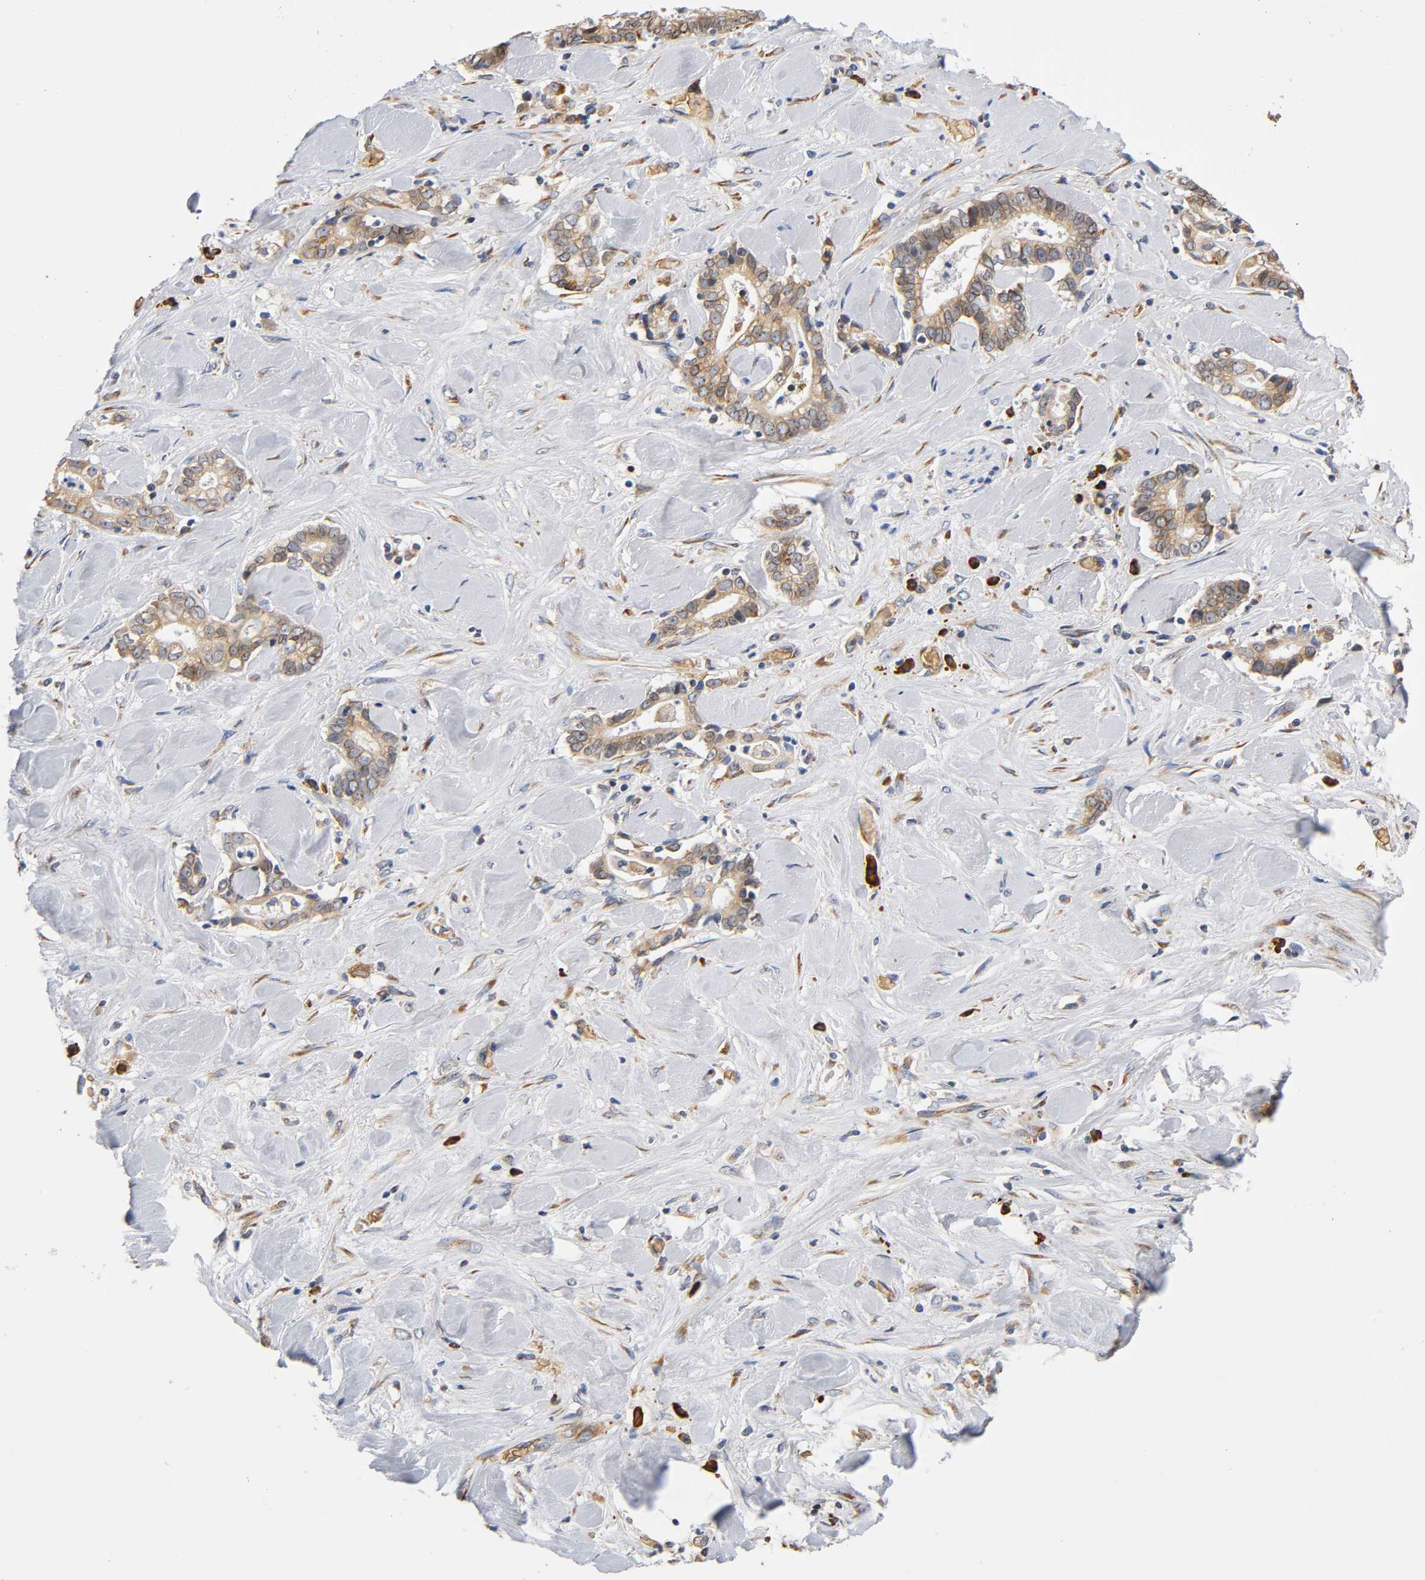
{"staining": {"intensity": "weak", "quantity": ">75%", "location": "cytoplasmic/membranous"}, "tissue": "liver cancer", "cell_type": "Tumor cells", "image_type": "cancer", "snomed": [{"axis": "morphology", "description": "Cholangiocarcinoma"}, {"axis": "topography", "description": "Liver"}], "caption": "Immunohistochemistry (IHC) of liver cancer exhibits low levels of weak cytoplasmic/membranous positivity in approximately >75% of tumor cells.", "gene": "UCKL1", "patient": {"sex": "male", "age": 57}}